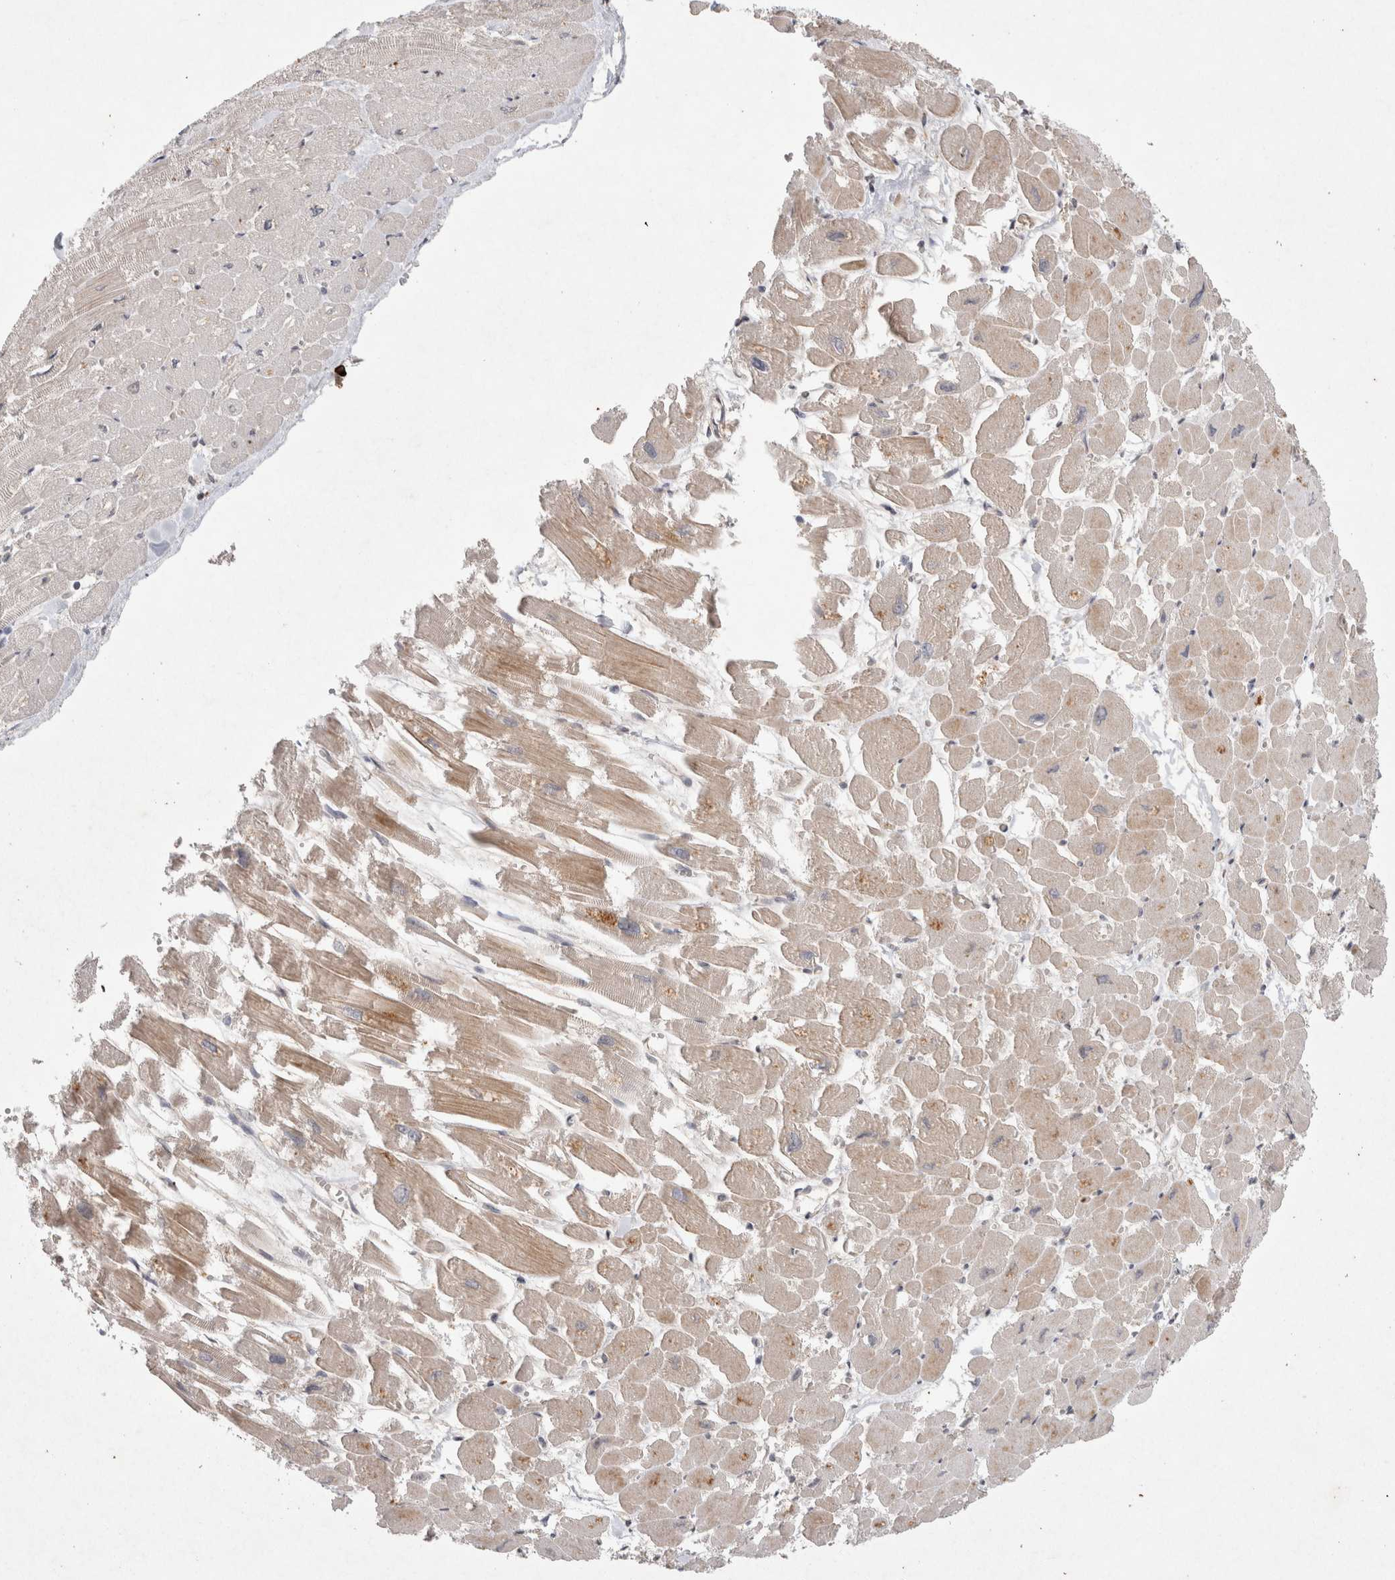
{"staining": {"intensity": "weak", "quantity": ">75%", "location": "cytoplasmic/membranous"}, "tissue": "heart muscle", "cell_type": "Cardiomyocytes", "image_type": "normal", "snomed": [{"axis": "morphology", "description": "Normal tissue, NOS"}, {"axis": "topography", "description": "Heart"}], "caption": "Immunohistochemistry (DAB) staining of unremarkable heart muscle displays weak cytoplasmic/membranous protein staining in about >75% of cardiomyocytes. (DAB (3,3'-diaminobenzidine) = brown stain, brightfield microscopy at high magnification).", "gene": "CRISPLD1", "patient": {"sex": "male", "age": 54}}